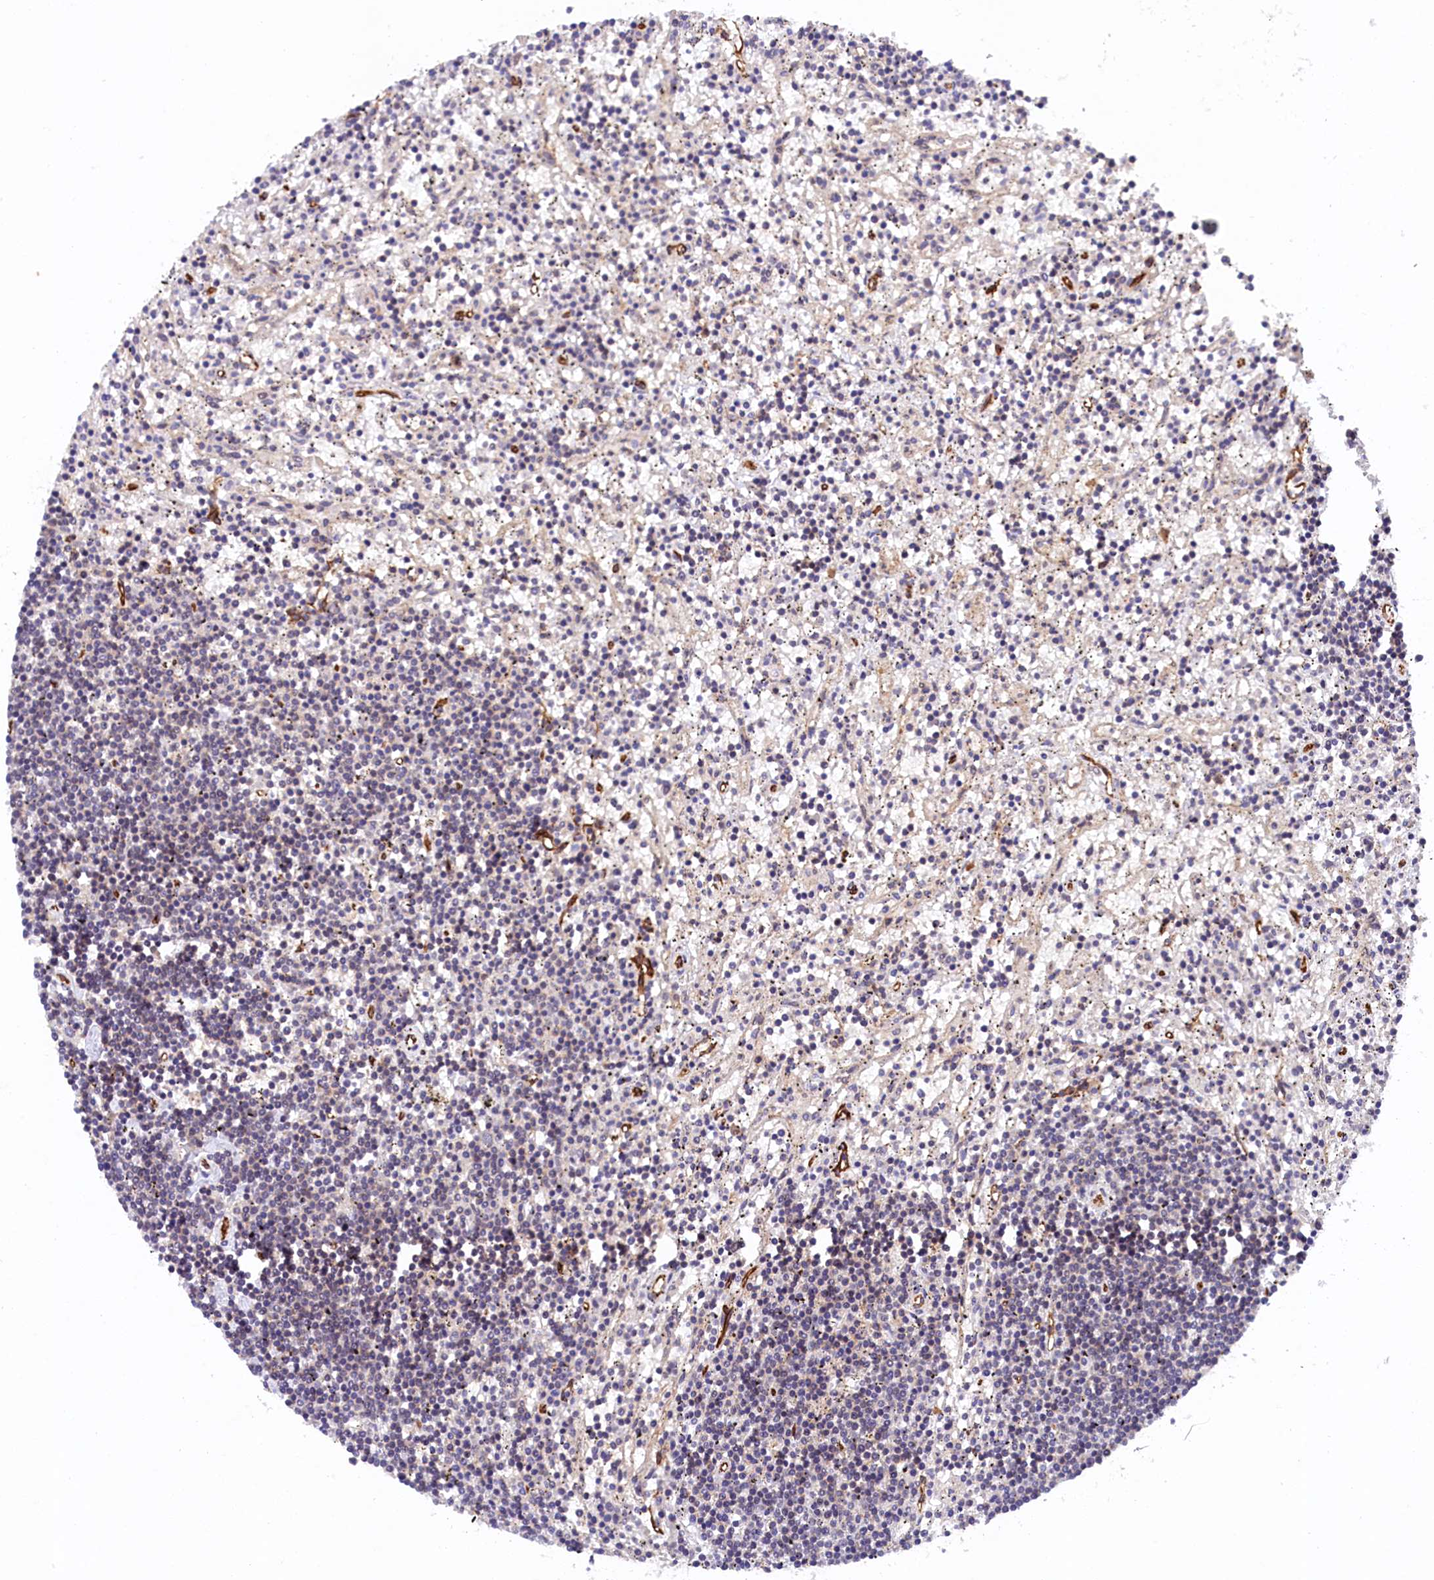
{"staining": {"intensity": "negative", "quantity": "none", "location": "none"}, "tissue": "lymphoma", "cell_type": "Tumor cells", "image_type": "cancer", "snomed": [{"axis": "morphology", "description": "Malignant lymphoma, non-Hodgkin's type, Low grade"}, {"axis": "topography", "description": "Spleen"}], "caption": "Image shows no protein positivity in tumor cells of malignant lymphoma, non-Hodgkin's type (low-grade) tissue.", "gene": "ARL14EP", "patient": {"sex": "male", "age": 76}}